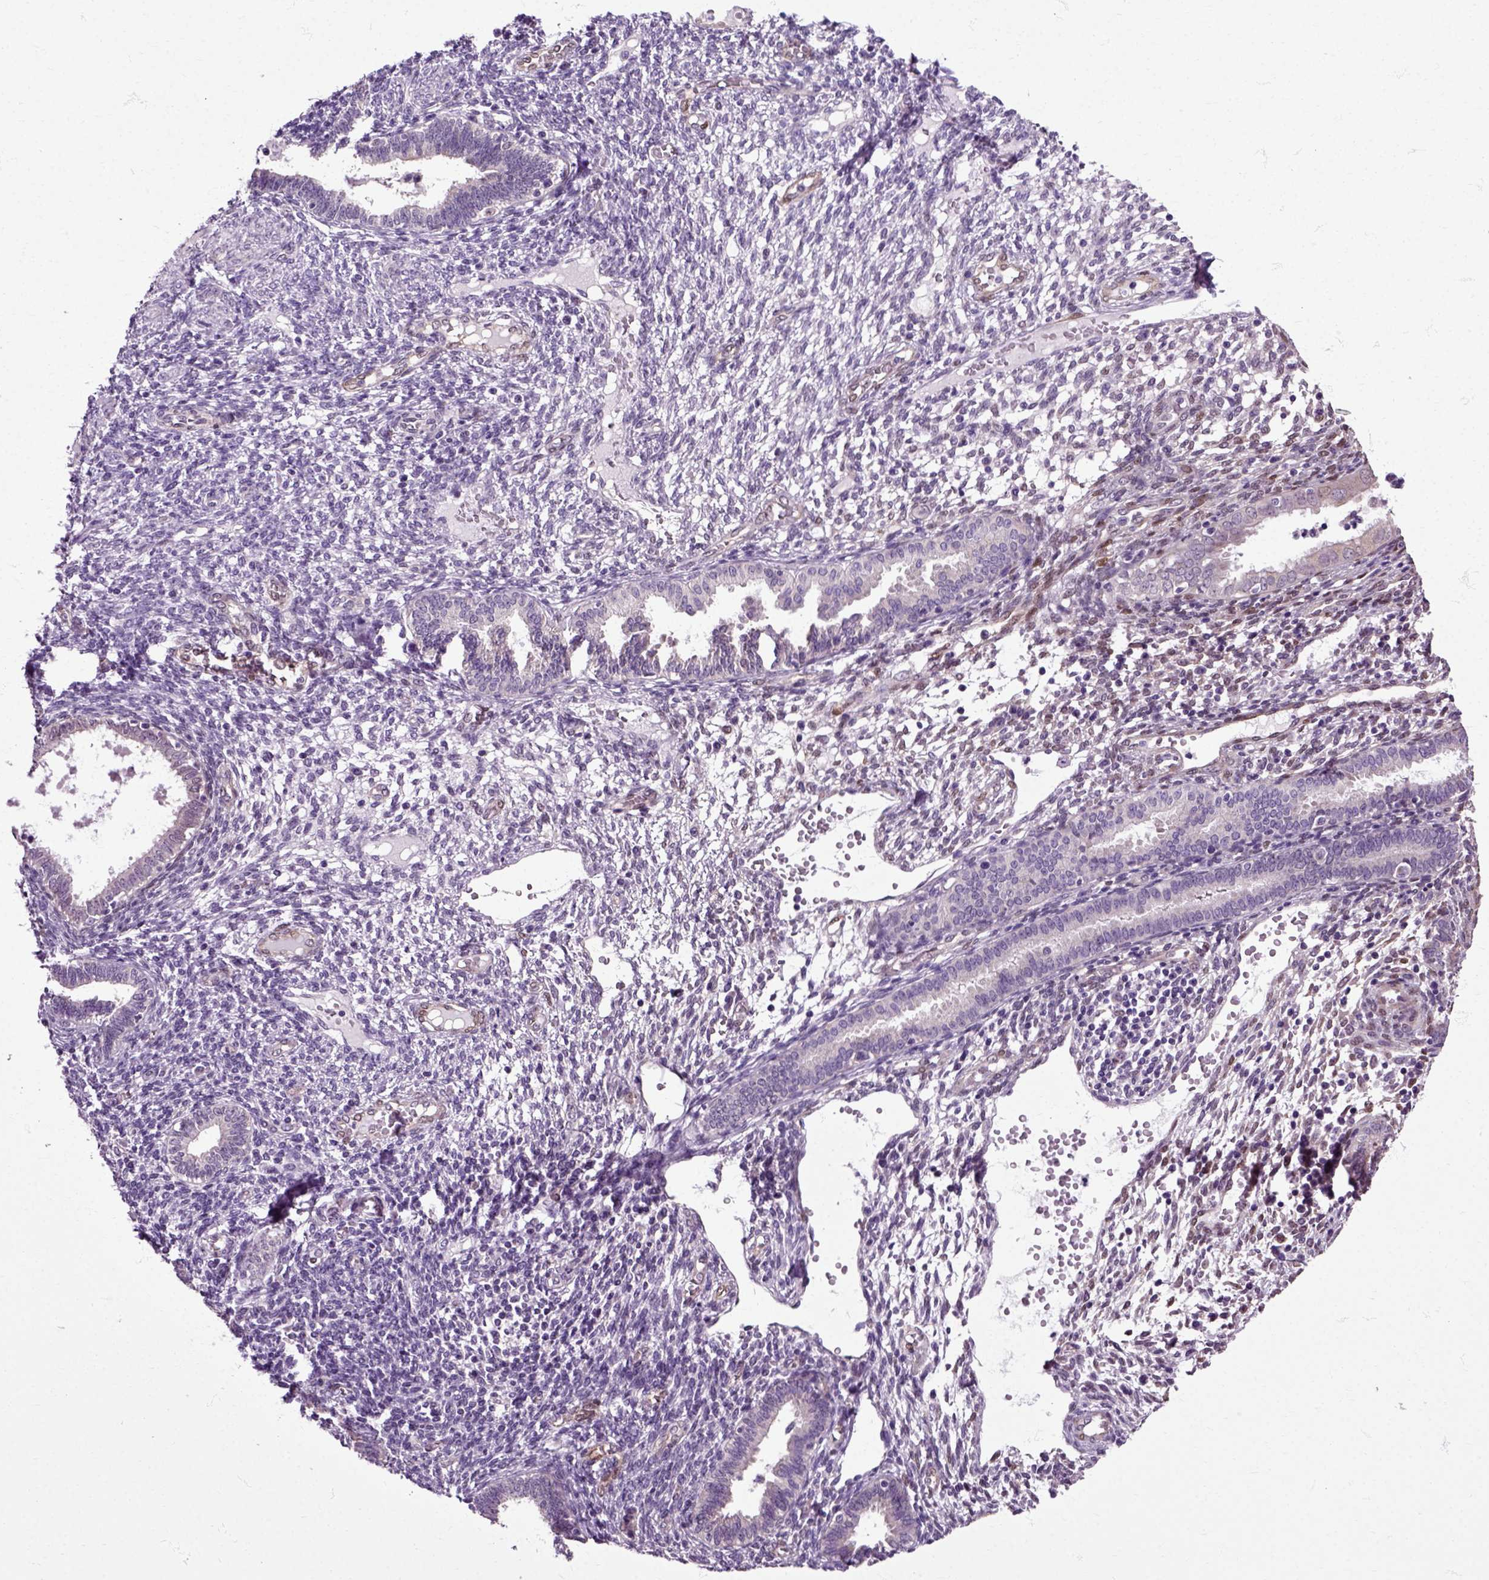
{"staining": {"intensity": "negative", "quantity": "none", "location": "none"}, "tissue": "endometrium", "cell_type": "Cells in endometrial stroma", "image_type": "normal", "snomed": [{"axis": "morphology", "description": "Normal tissue, NOS"}, {"axis": "topography", "description": "Endometrium"}], "caption": "Cells in endometrial stroma are negative for brown protein staining in unremarkable endometrium. Nuclei are stained in blue.", "gene": "HSPA2", "patient": {"sex": "female", "age": 42}}